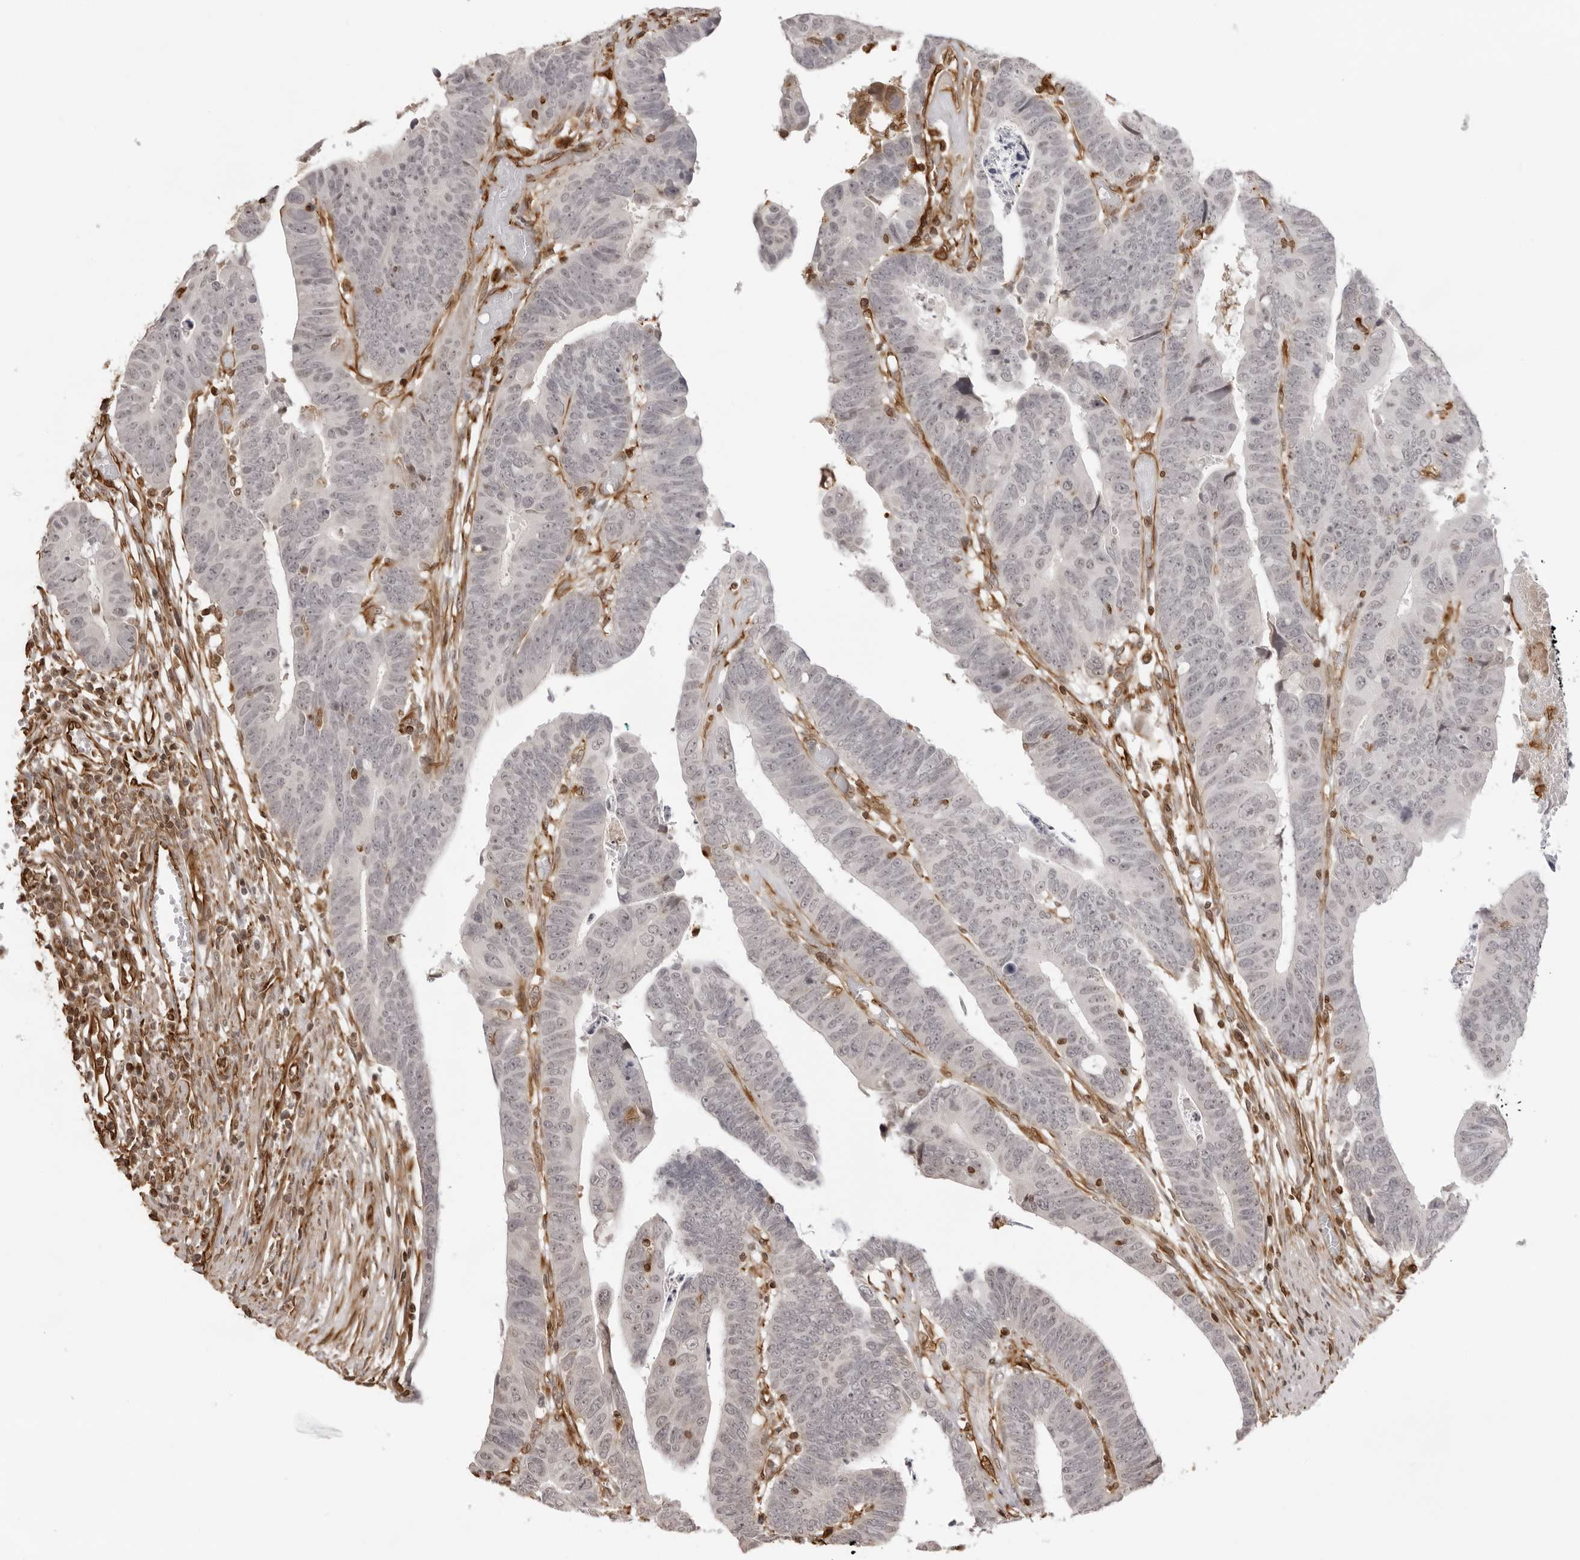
{"staining": {"intensity": "negative", "quantity": "none", "location": "none"}, "tissue": "colorectal cancer", "cell_type": "Tumor cells", "image_type": "cancer", "snomed": [{"axis": "morphology", "description": "Adenocarcinoma, NOS"}, {"axis": "topography", "description": "Rectum"}], "caption": "Human colorectal cancer stained for a protein using IHC displays no staining in tumor cells.", "gene": "DYNLT5", "patient": {"sex": "female", "age": 65}}